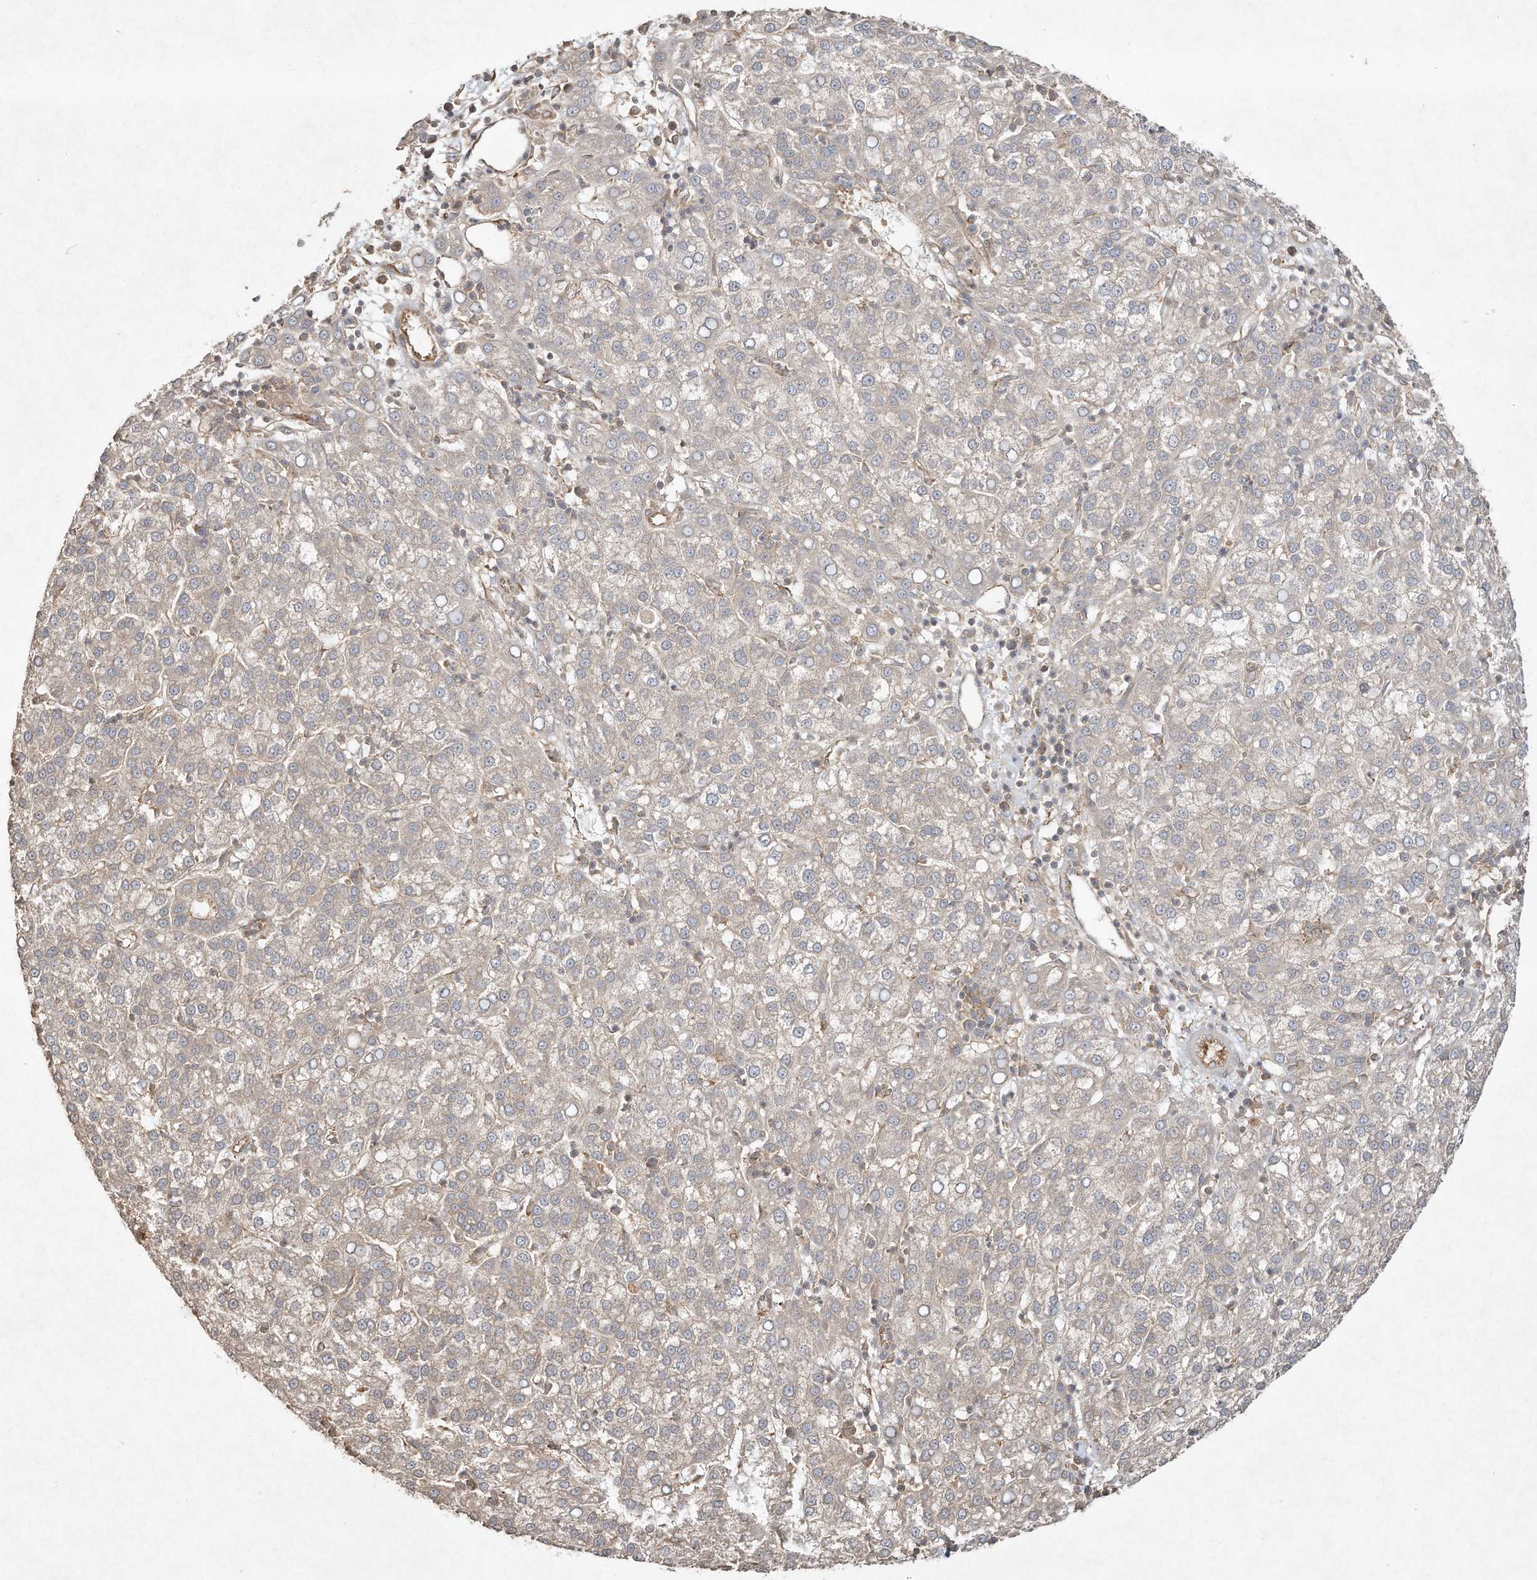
{"staining": {"intensity": "negative", "quantity": "none", "location": "none"}, "tissue": "liver cancer", "cell_type": "Tumor cells", "image_type": "cancer", "snomed": [{"axis": "morphology", "description": "Carcinoma, Hepatocellular, NOS"}, {"axis": "topography", "description": "Liver"}], "caption": "High magnification brightfield microscopy of liver cancer (hepatocellular carcinoma) stained with DAB (brown) and counterstained with hematoxylin (blue): tumor cells show no significant staining.", "gene": "DYNC1I2", "patient": {"sex": "female", "age": 58}}